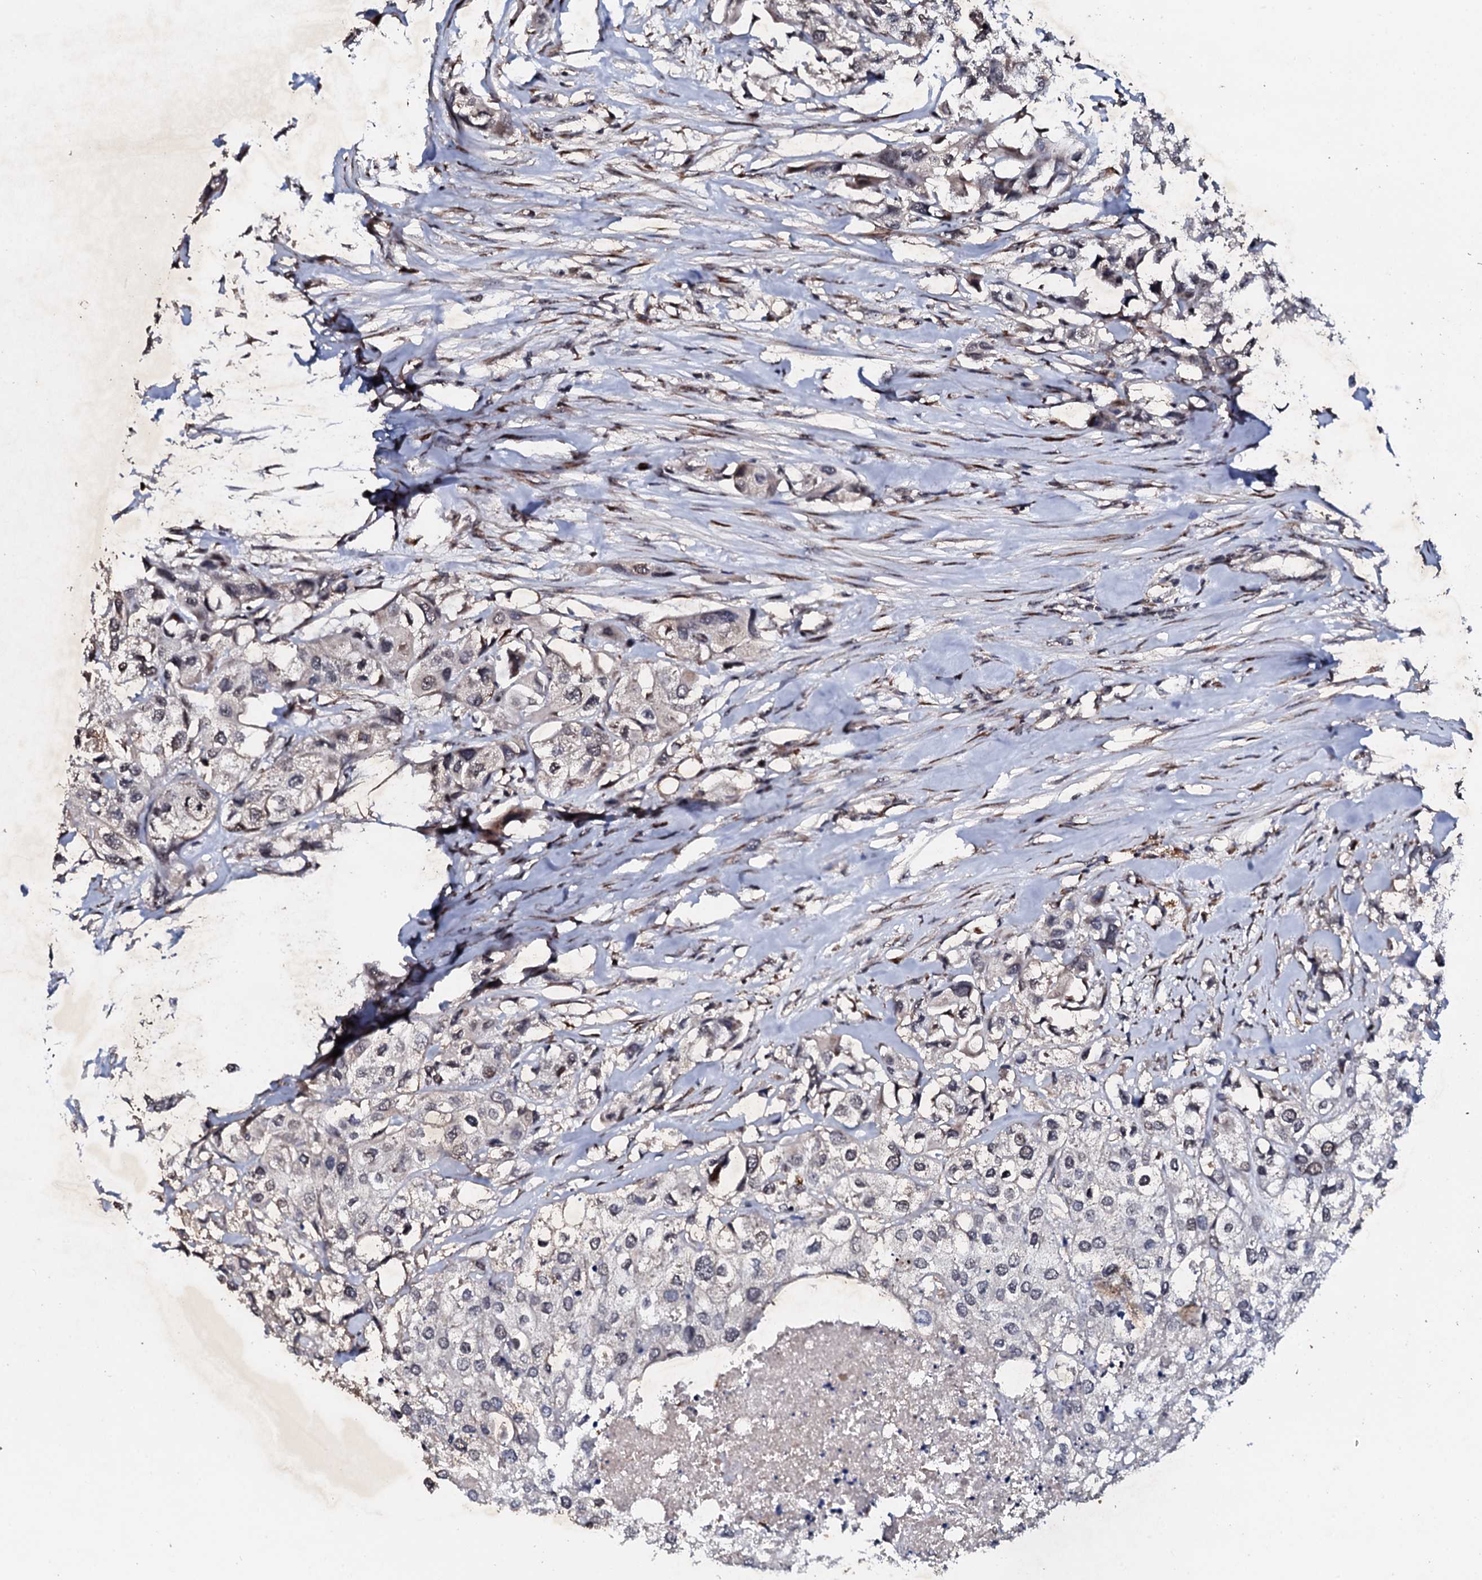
{"staining": {"intensity": "weak", "quantity": "<25%", "location": "nuclear"}, "tissue": "urothelial cancer", "cell_type": "Tumor cells", "image_type": "cancer", "snomed": [{"axis": "morphology", "description": "Urothelial carcinoma, High grade"}, {"axis": "topography", "description": "Urinary bladder"}], "caption": "High-grade urothelial carcinoma was stained to show a protein in brown. There is no significant positivity in tumor cells.", "gene": "FAM111A", "patient": {"sex": "male", "age": 64}}